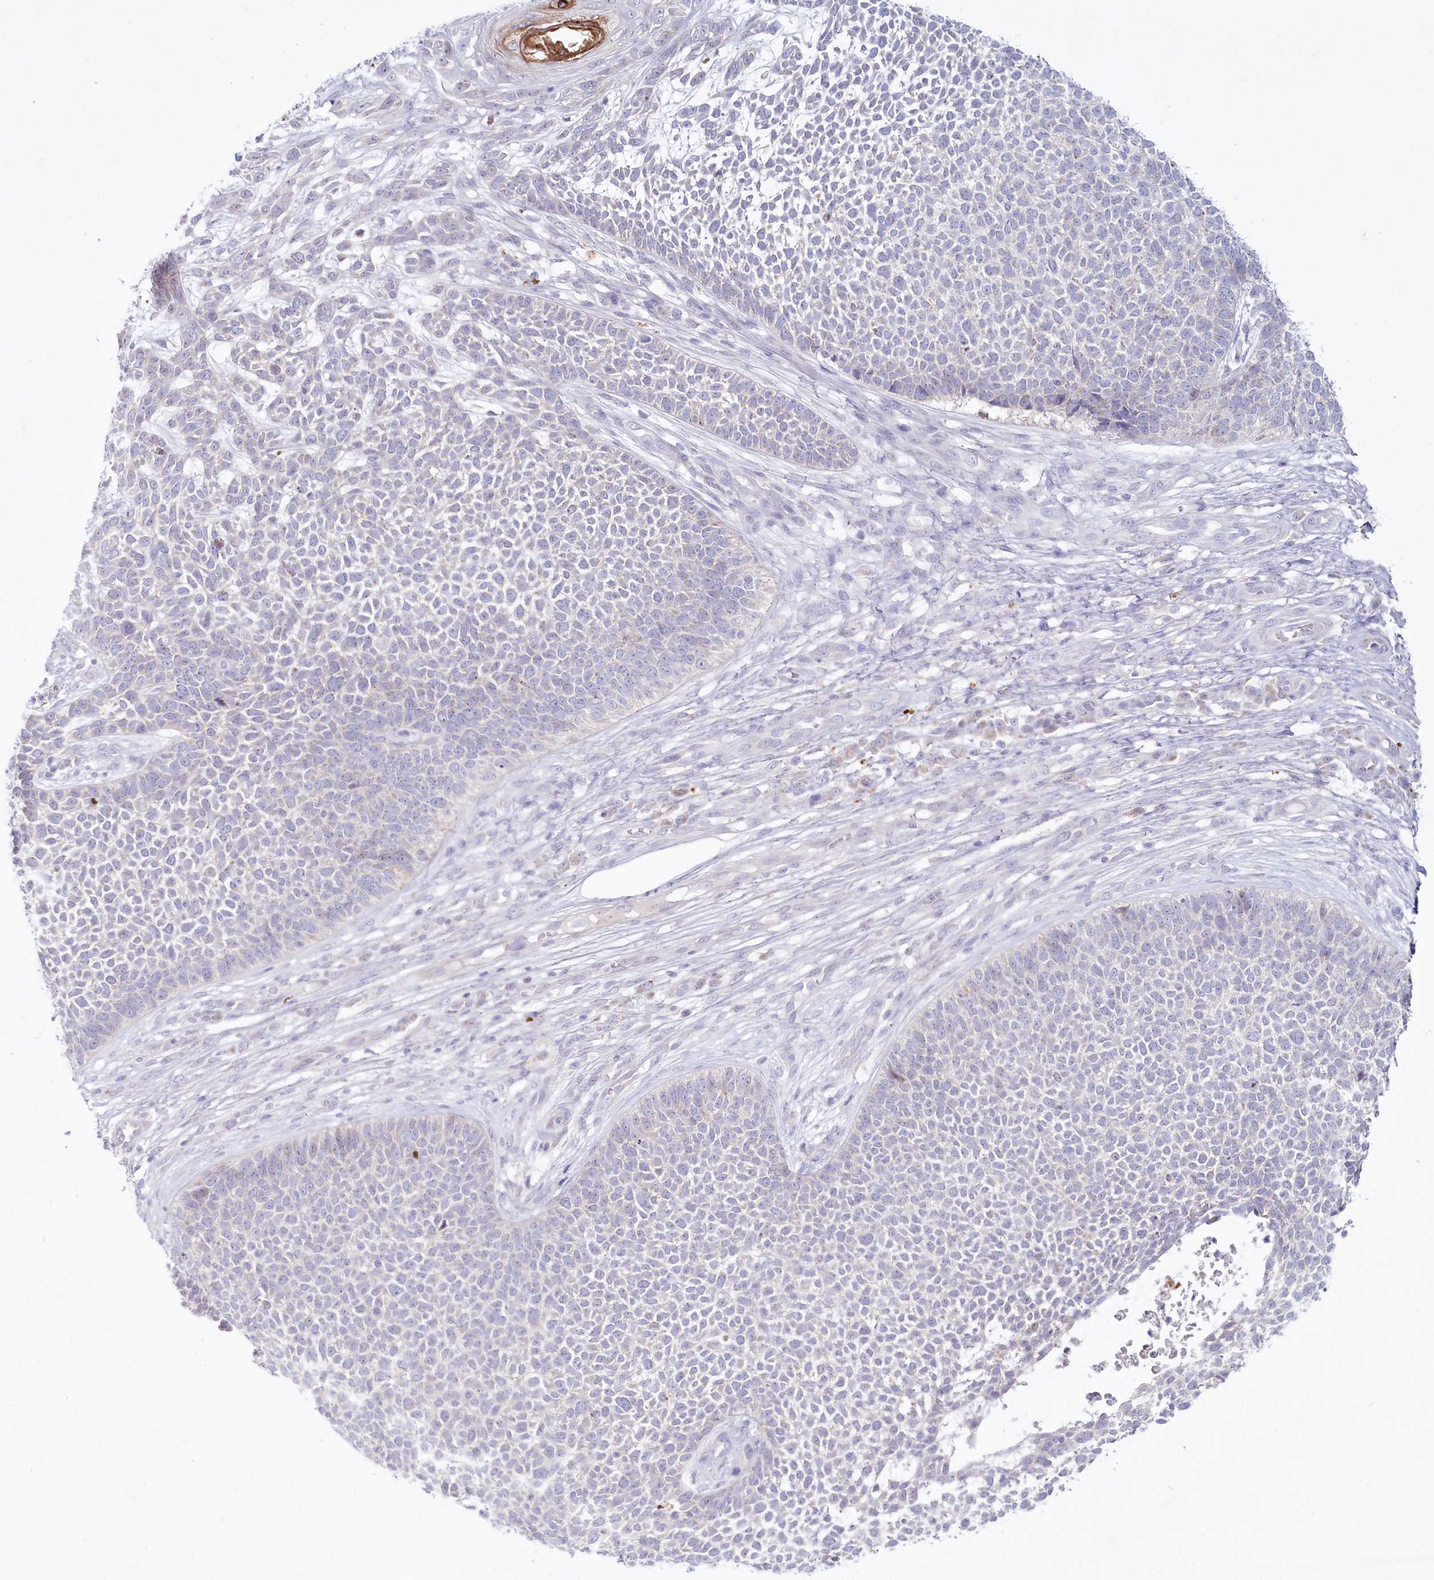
{"staining": {"intensity": "negative", "quantity": "none", "location": "none"}, "tissue": "skin cancer", "cell_type": "Tumor cells", "image_type": "cancer", "snomed": [{"axis": "morphology", "description": "Basal cell carcinoma"}, {"axis": "topography", "description": "Skin"}], "caption": "Human skin cancer stained for a protein using immunohistochemistry reveals no positivity in tumor cells.", "gene": "PSAPL1", "patient": {"sex": "female", "age": 84}}